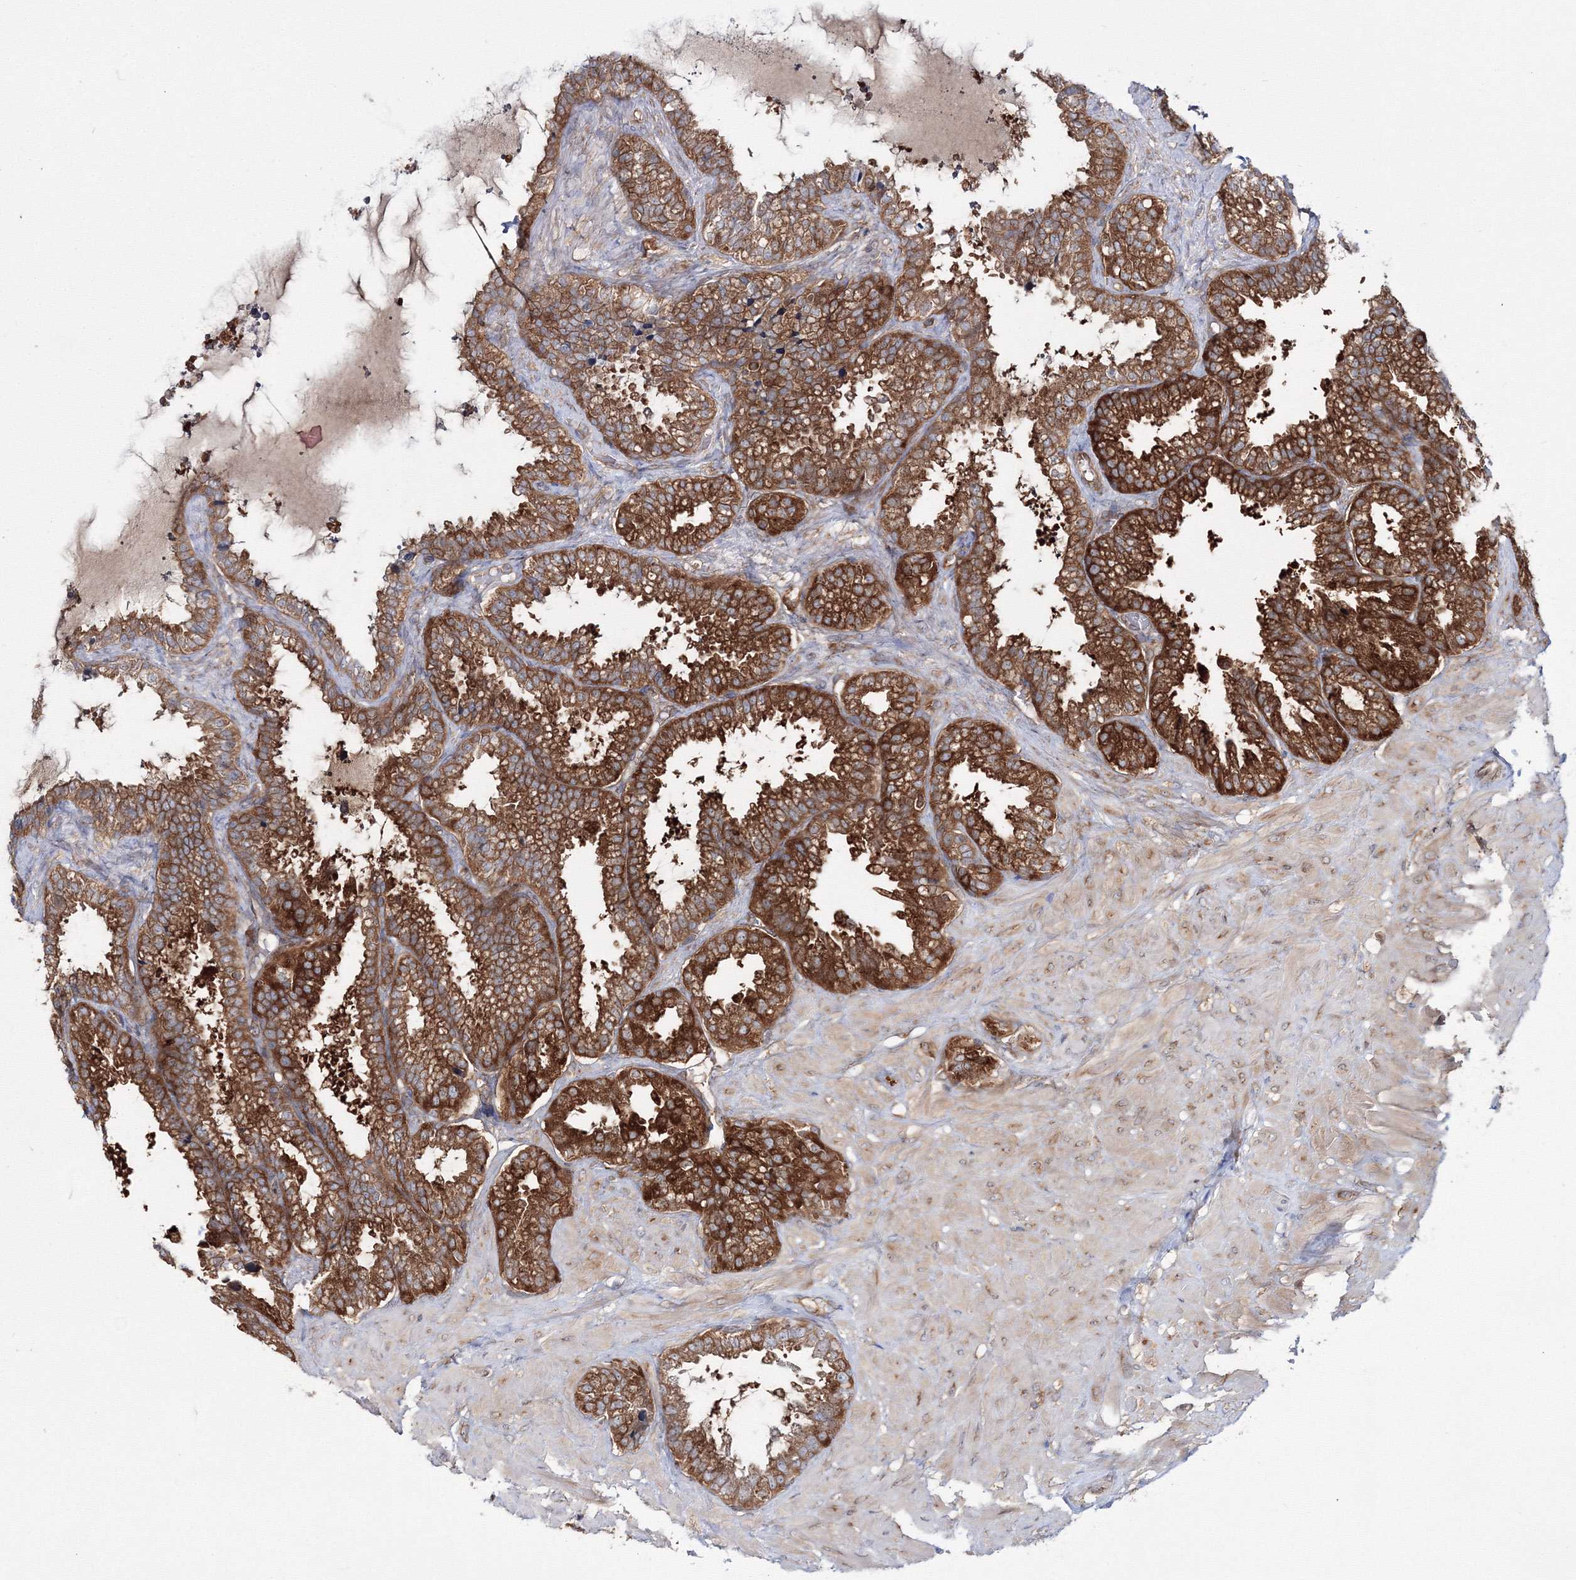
{"staining": {"intensity": "strong", "quantity": ">75%", "location": "cytoplasmic/membranous"}, "tissue": "seminal vesicle", "cell_type": "Glandular cells", "image_type": "normal", "snomed": [{"axis": "morphology", "description": "Normal tissue, NOS"}, {"axis": "topography", "description": "Seminal veicle"}], "caption": "The histopathology image reveals a brown stain indicating the presence of a protein in the cytoplasmic/membranous of glandular cells in seminal vesicle. (DAB (3,3'-diaminobenzidine) IHC with brightfield microscopy, high magnification).", "gene": "HARS1", "patient": {"sex": "male", "age": 46}}